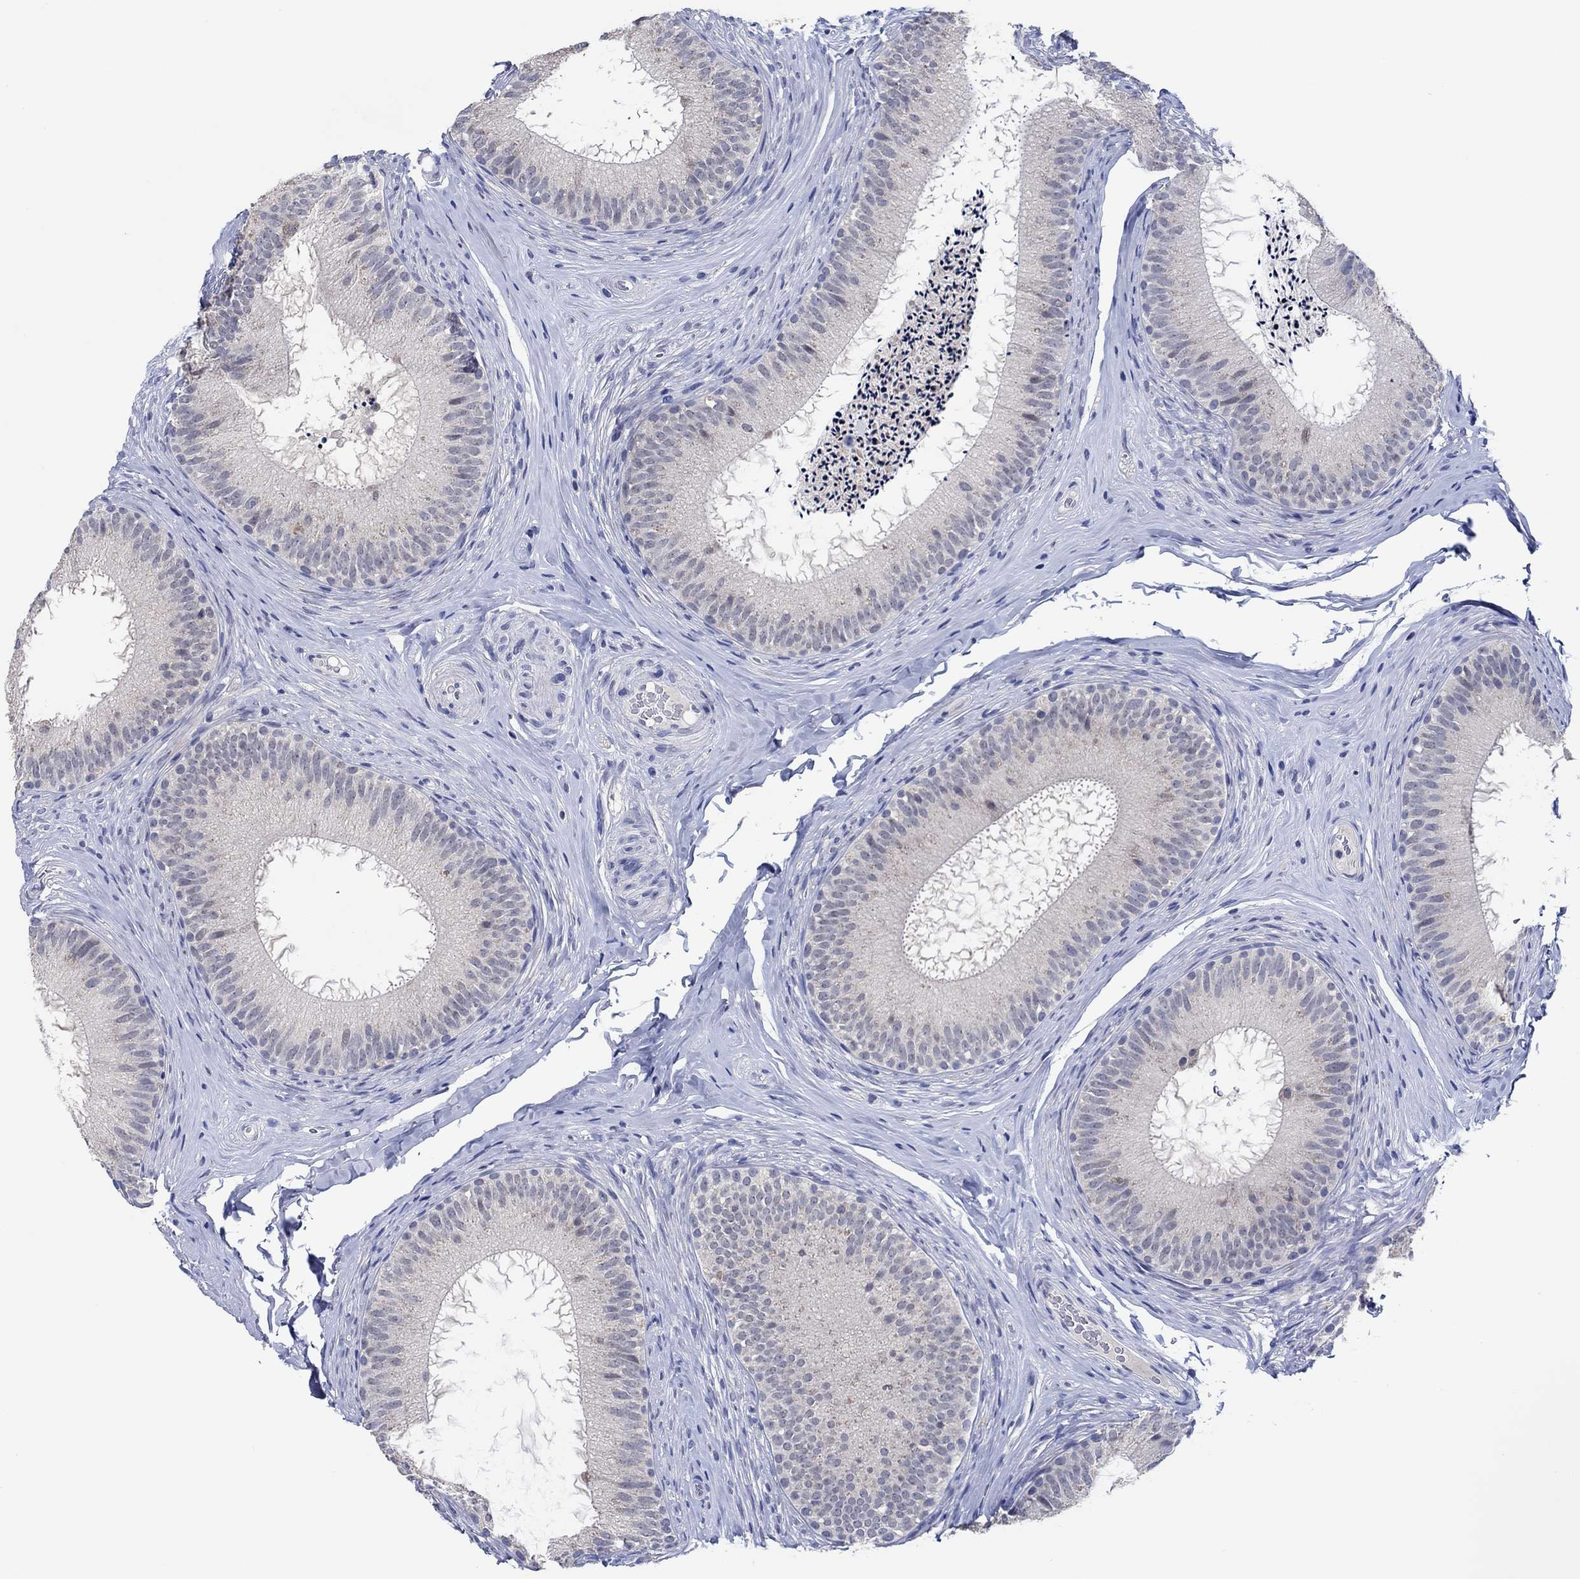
{"staining": {"intensity": "negative", "quantity": "none", "location": "none"}, "tissue": "epididymis", "cell_type": "Glandular cells", "image_type": "normal", "snomed": [{"axis": "morphology", "description": "Normal tissue, NOS"}, {"axis": "morphology", "description": "Carcinoma, Embryonal, NOS"}, {"axis": "topography", "description": "Testis"}, {"axis": "topography", "description": "Epididymis"}], "caption": "Glandular cells are negative for brown protein staining in normal epididymis. (Stains: DAB IHC with hematoxylin counter stain, Microscopy: brightfield microscopy at high magnification).", "gene": "PRRT3", "patient": {"sex": "male", "age": 24}}